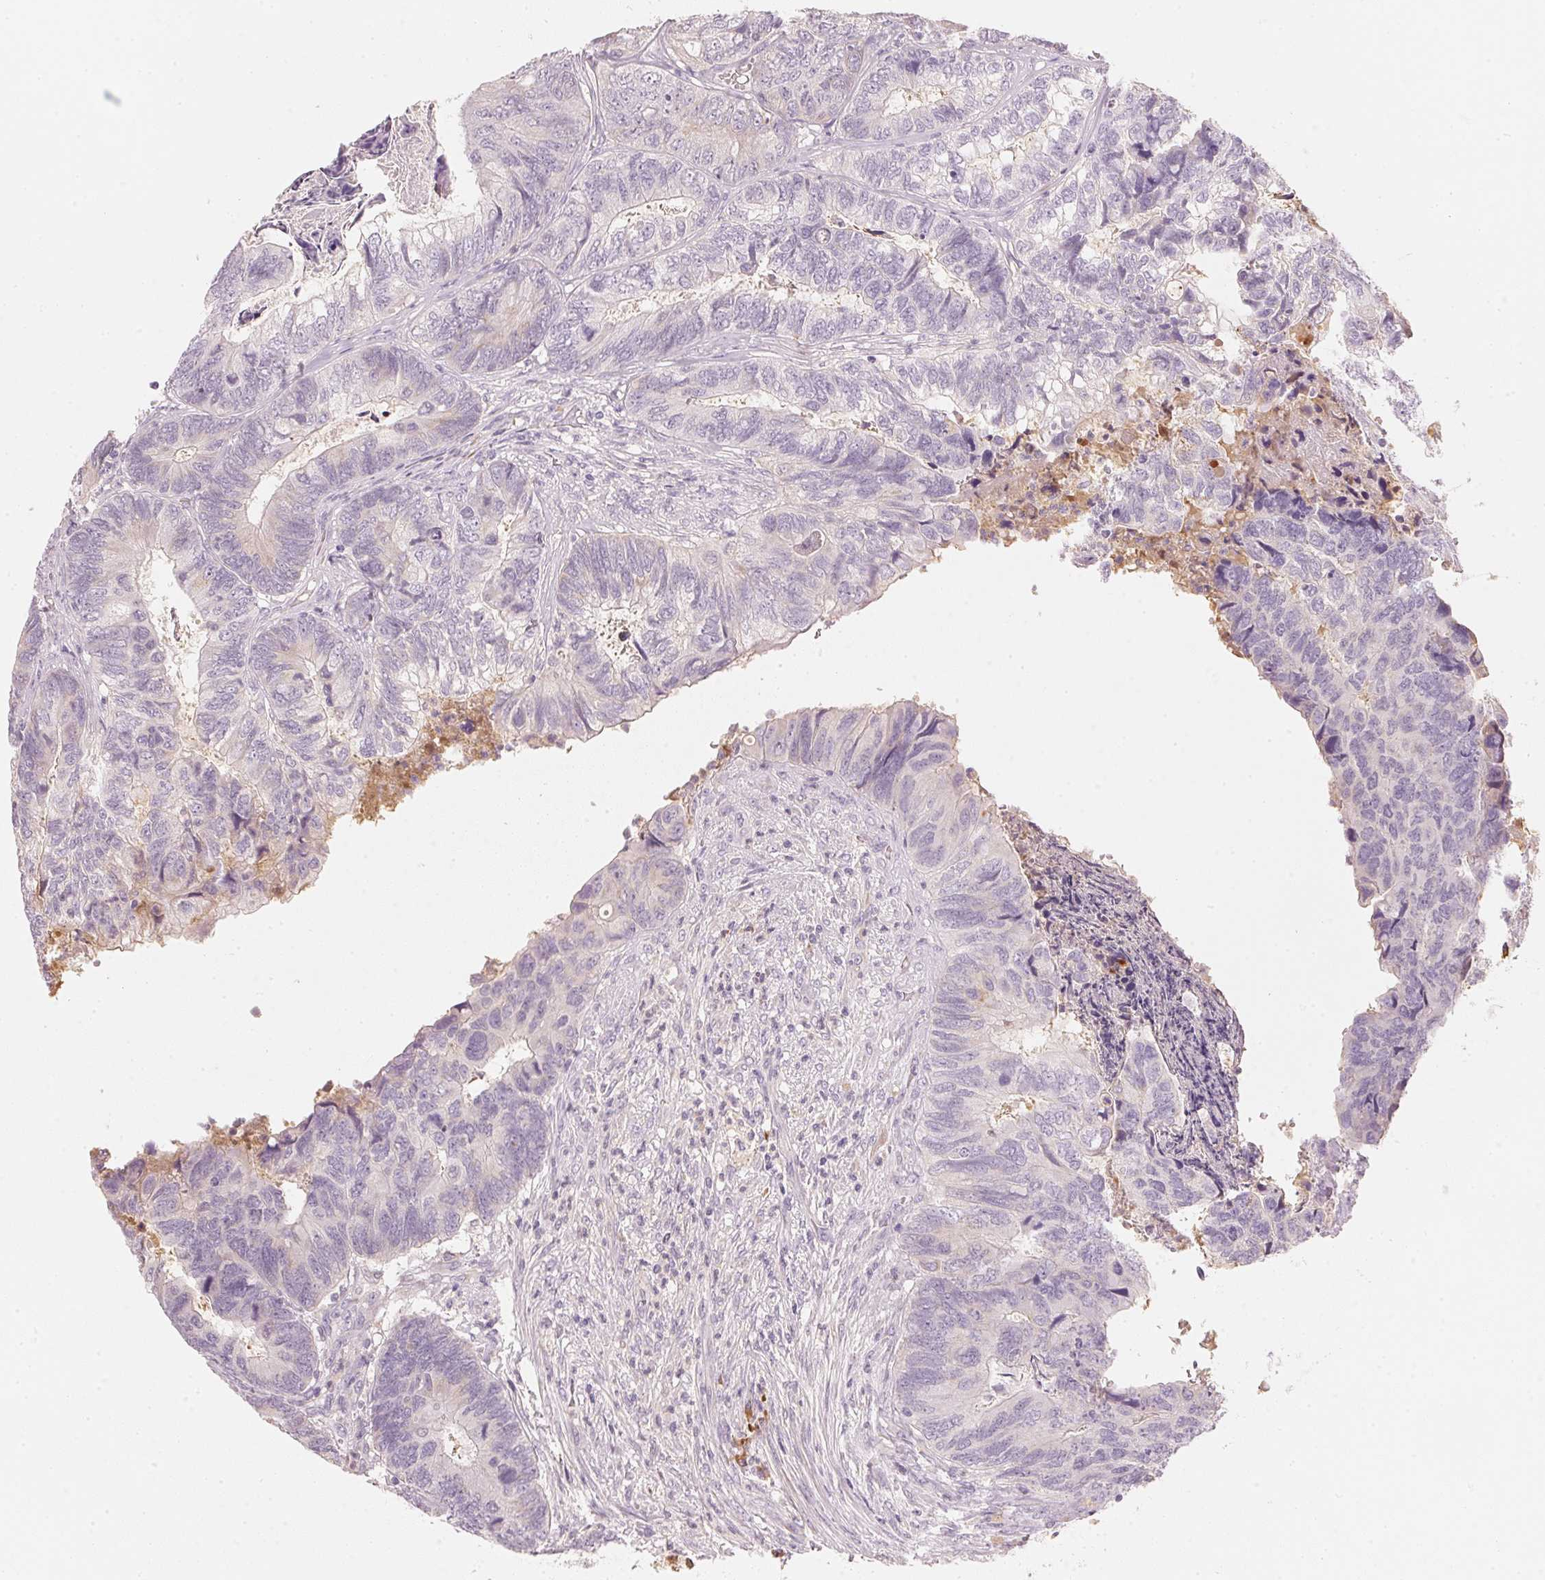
{"staining": {"intensity": "negative", "quantity": "none", "location": "none"}, "tissue": "colorectal cancer", "cell_type": "Tumor cells", "image_type": "cancer", "snomed": [{"axis": "morphology", "description": "Adenocarcinoma, NOS"}, {"axis": "topography", "description": "Colon"}], "caption": "An IHC micrograph of colorectal adenocarcinoma is shown. There is no staining in tumor cells of colorectal adenocarcinoma.", "gene": "RMDN2", "patient": {"sex": "female", "age": 67}}